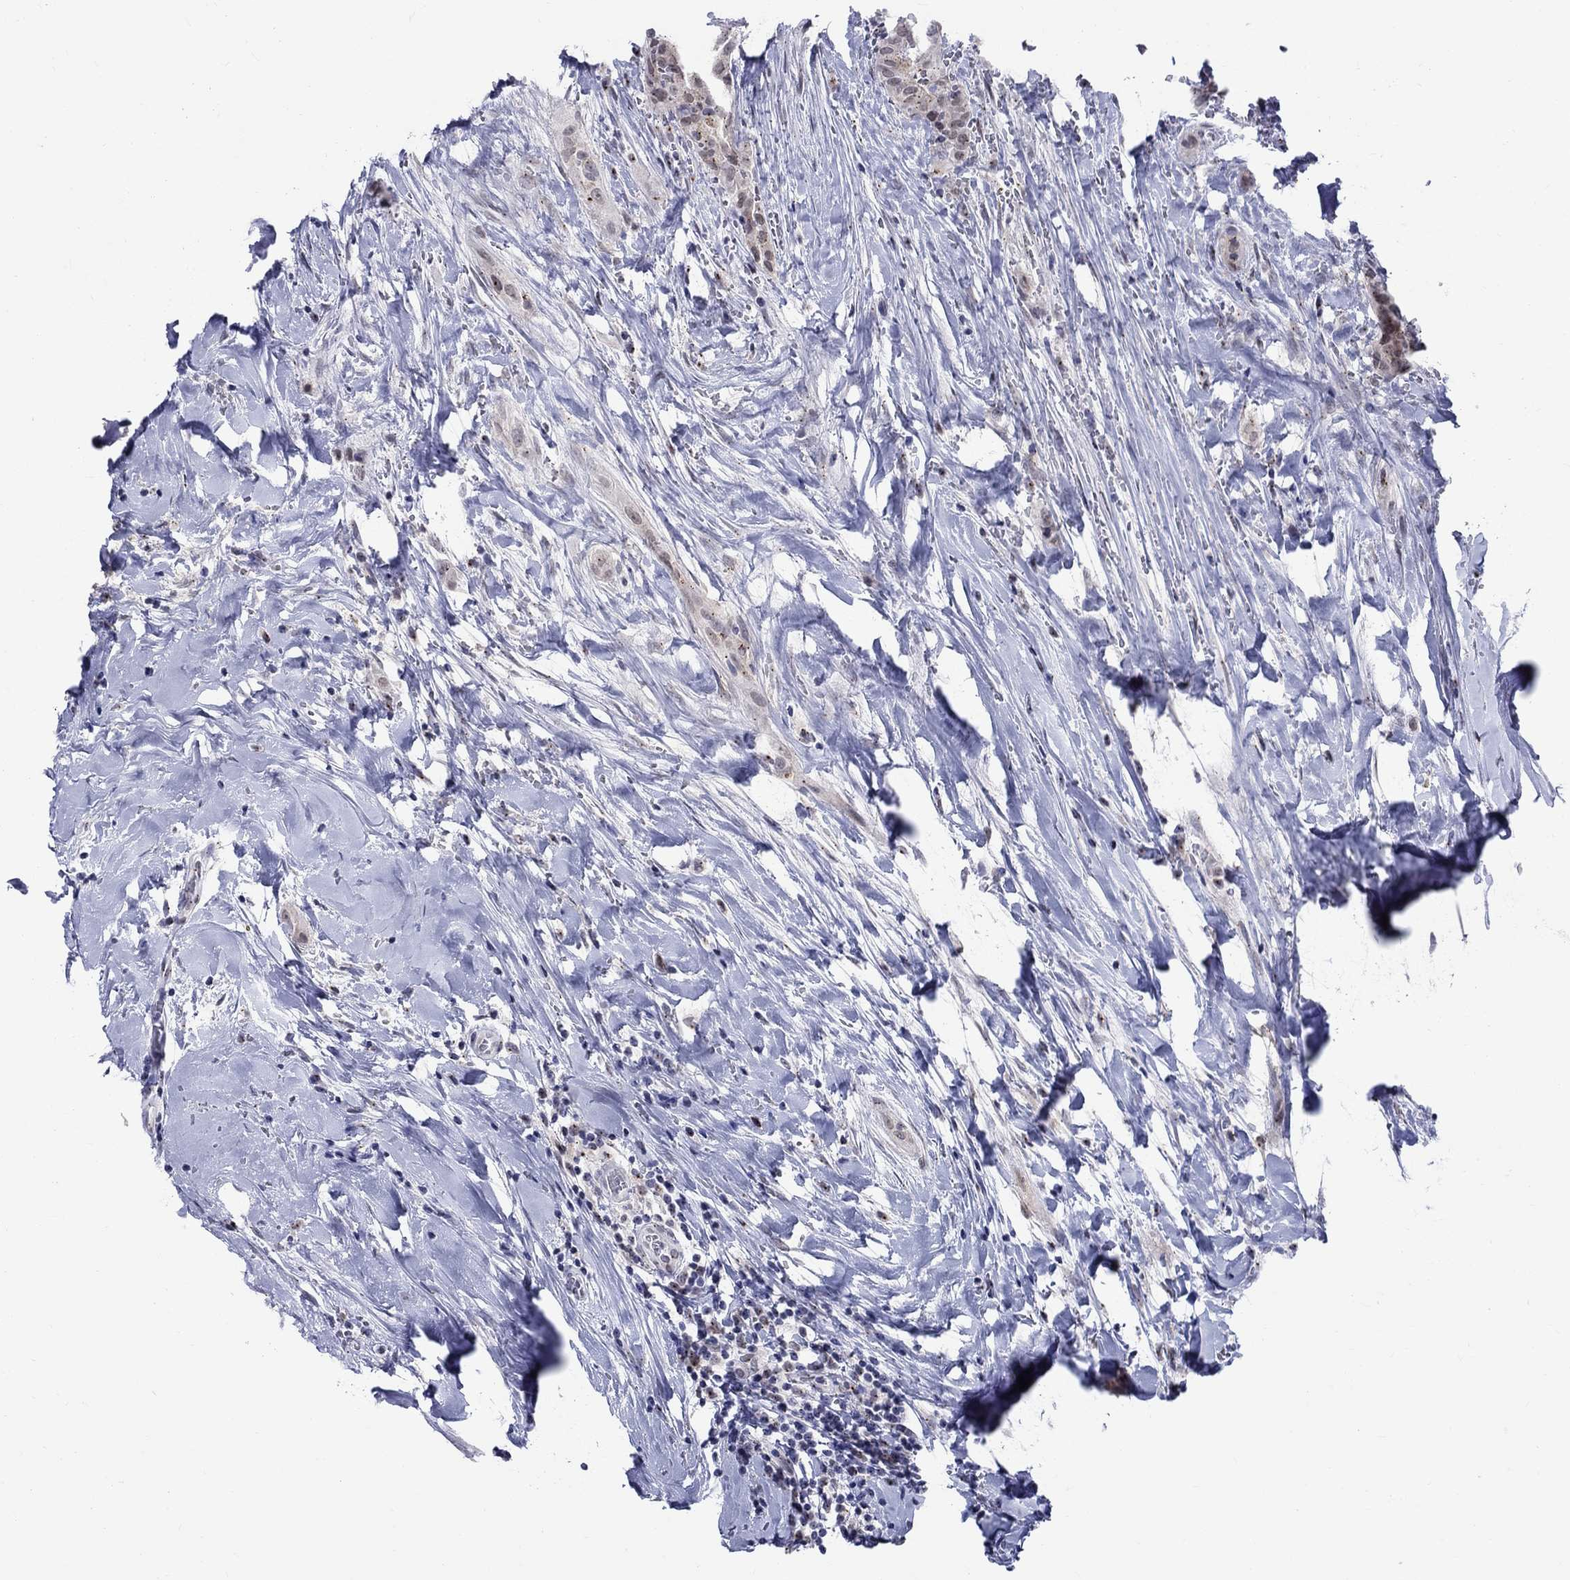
{"staining": {"intensity": "moderate", "quantity": "<25%", "location": "cytoplasmic/membranous"}, "tissue": "thyroid cancer", "cell_type": "Tumor cells", "image_type": "cancer", "snomed": [{"axis": "morphology", "description": "Papillary adenocarcinoma, NOS"}, {"axis": "topography", "description": "Thyroid gland"}], "caption": "Moderate cytoplasmic/membranous protein expression is identified in approximately <25% of tumor cells in thyroid papillary adenocarcinoma.", "gene": "CEP43", "patient": {"sex": "male", "age": 61}}